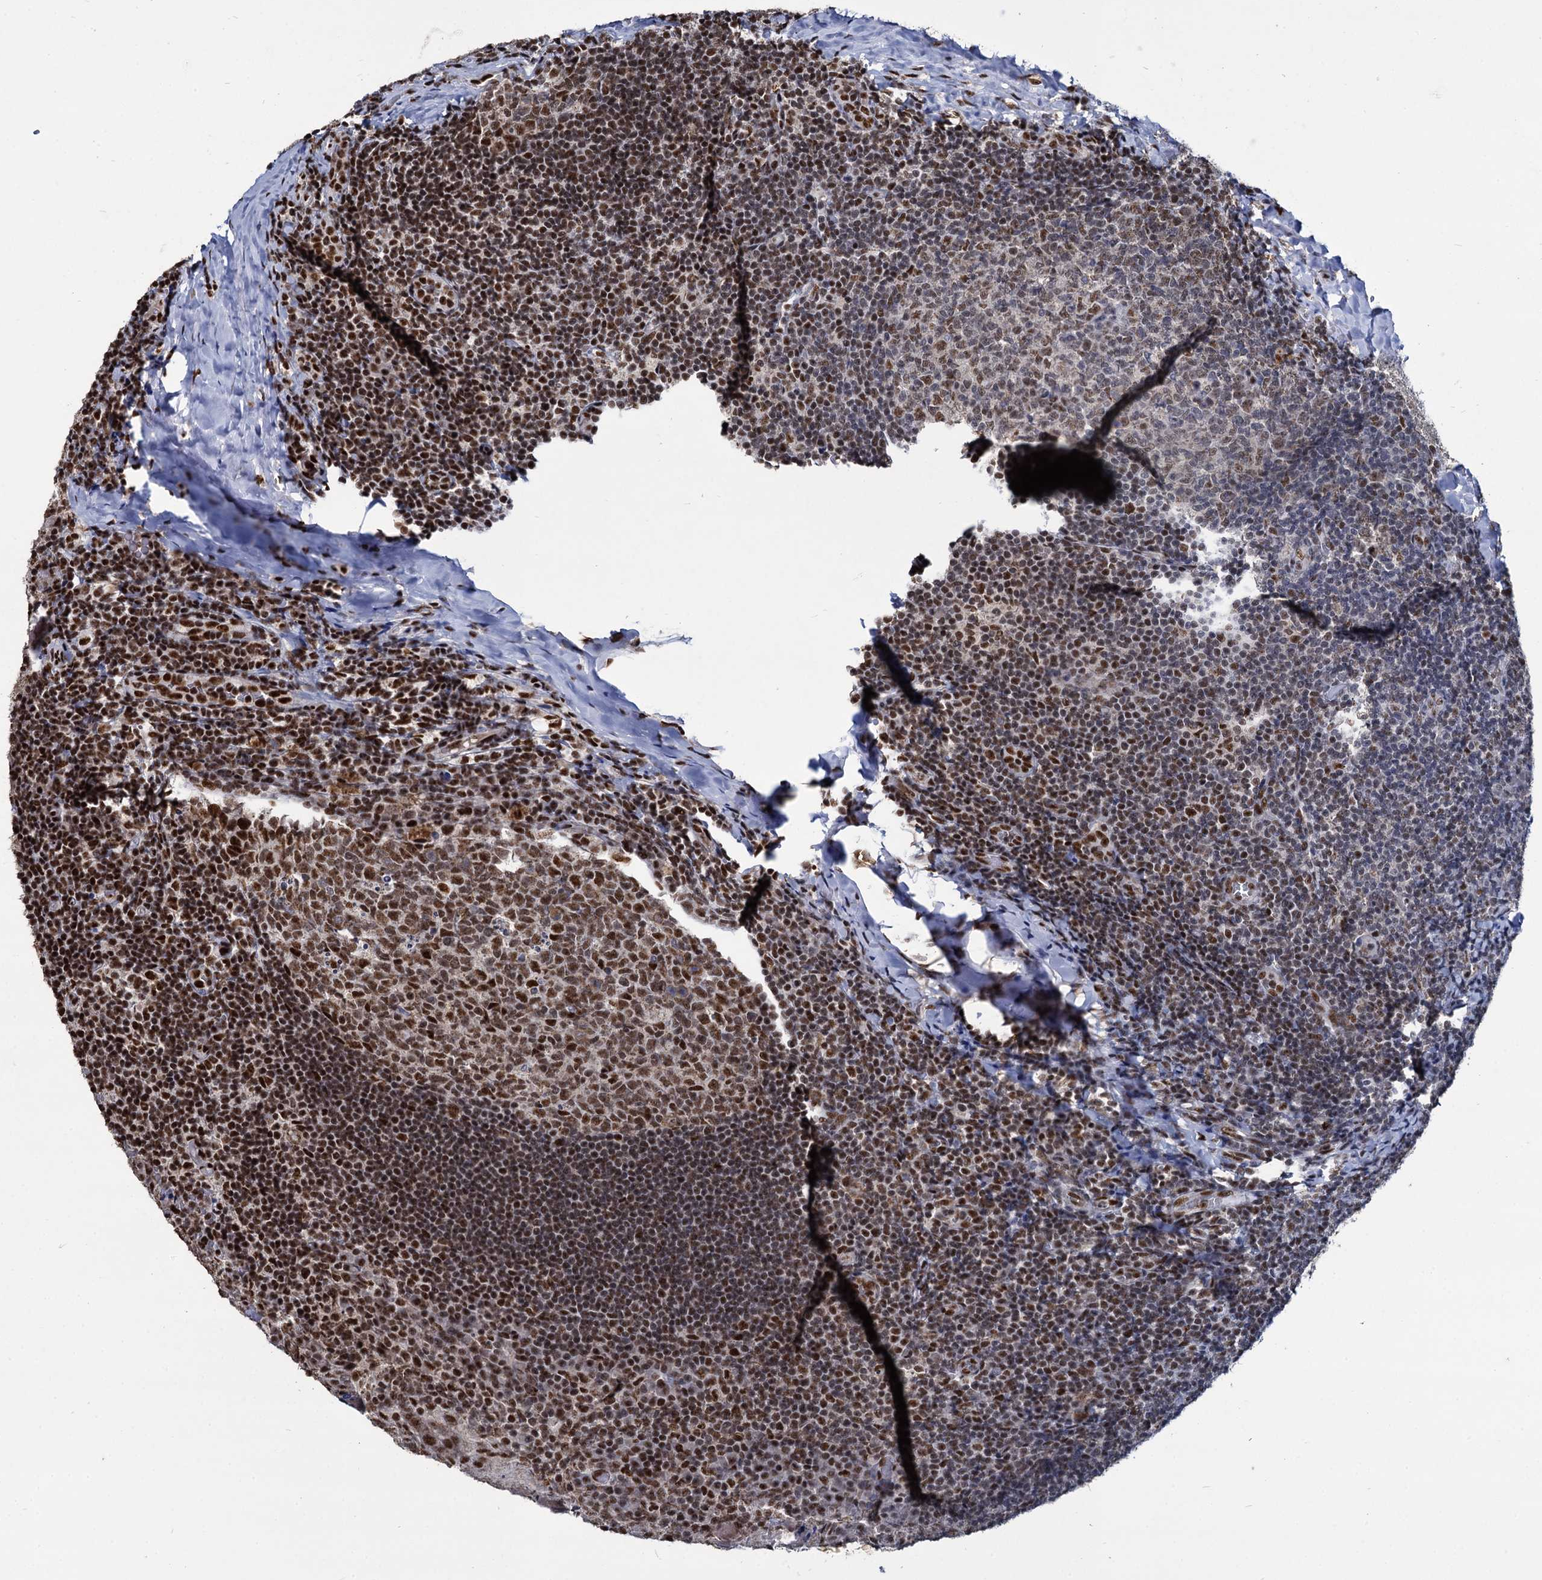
{"staining": {"intensity": "moderate", "quantity": ">75%", "location": "nuclear"}, "tissue": "tonsil", "cell_type": "Germinal center cells", "image_type": "normal", "snomed": [{"axis": "morphology", "description": "Normal tissue, NOS"}, {"axis": "topography", "description": "Tonsil"}], "caption": "About >75% of germinal center cells in normal tonsil demonstrate moderate nuclear protein staining as visualized by brown immunohistochemical staining.", "gene": "RPUSD4", "patient": {"sex": "male", "age": 17}}